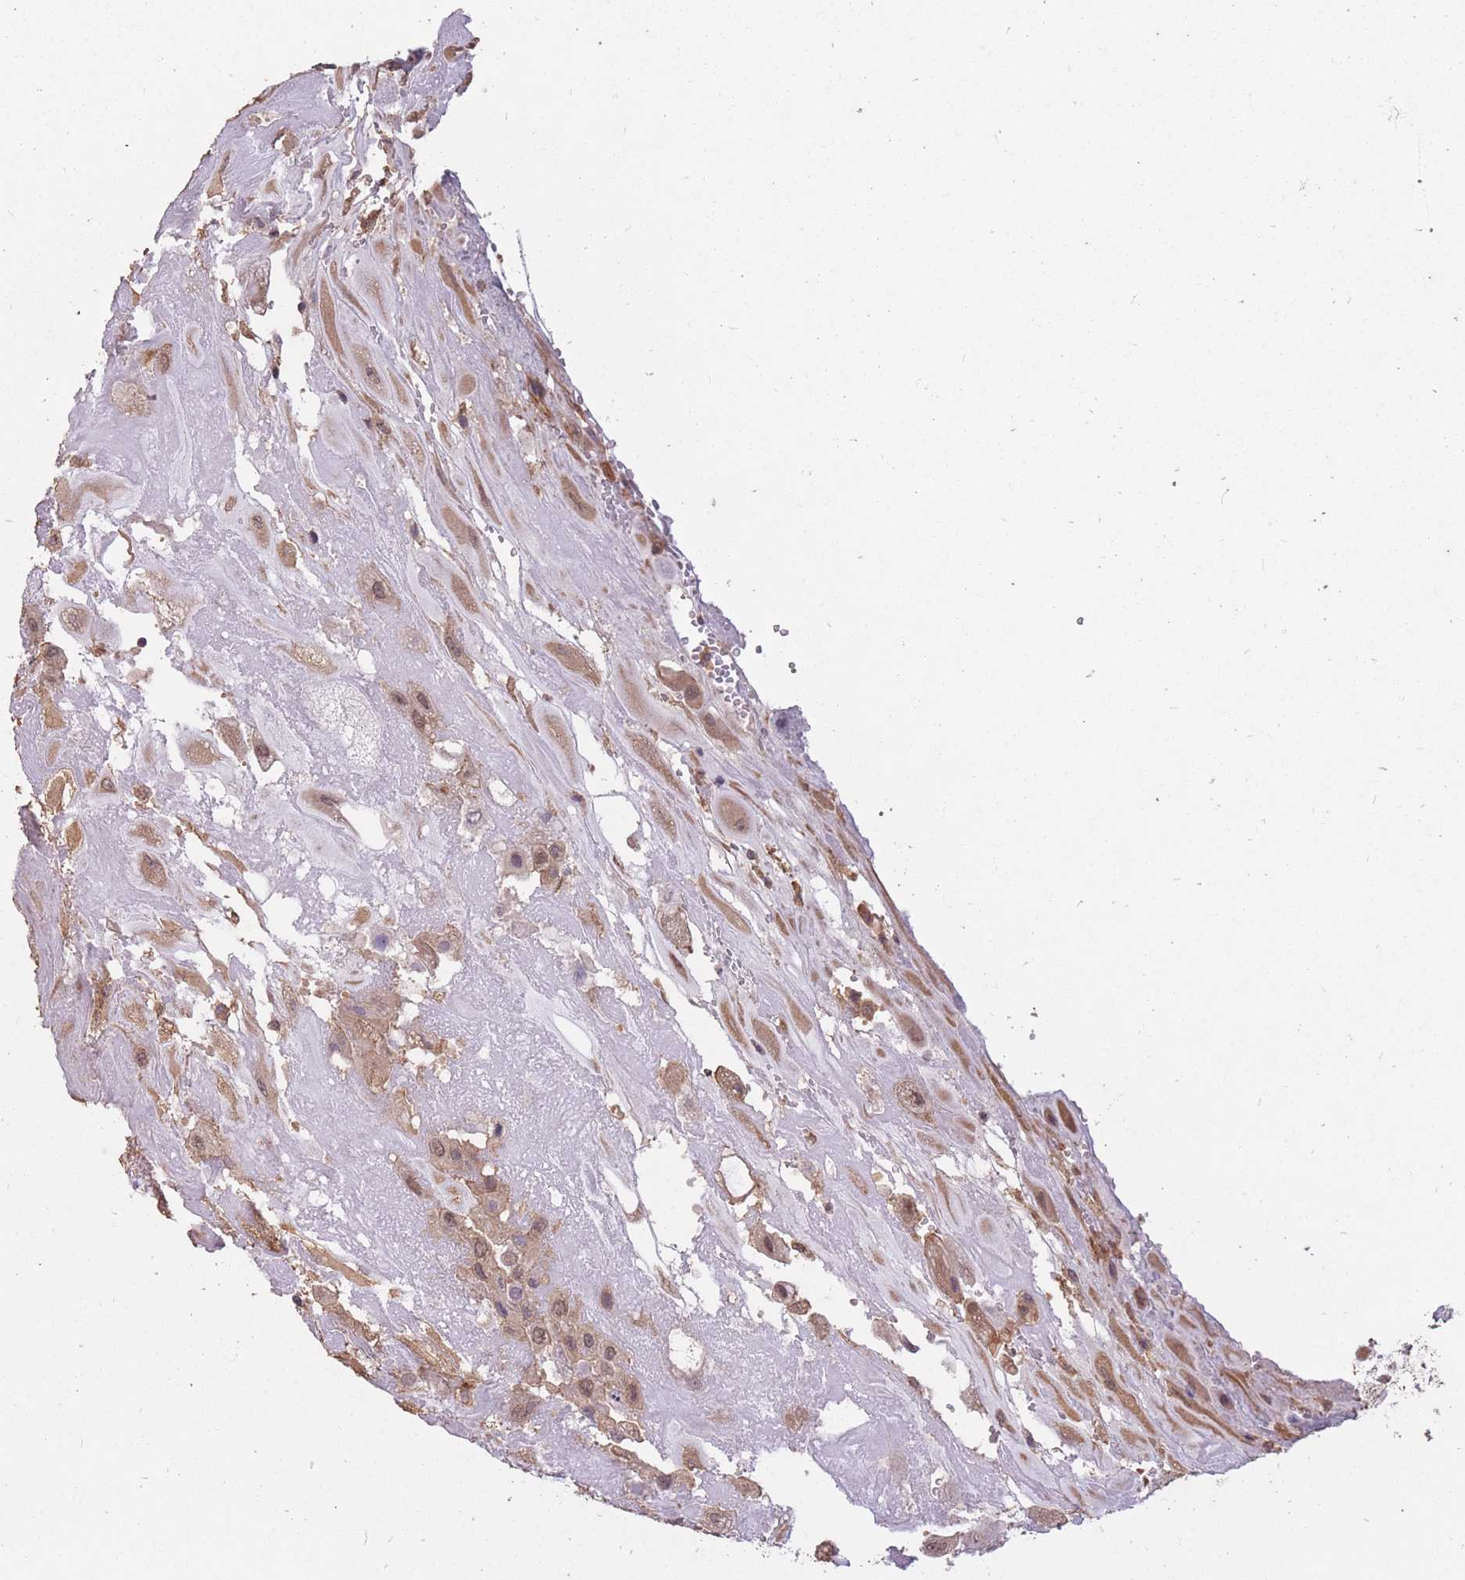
{"staining": {"intensity": "moderate", "quantity": ">75%", "location": "cytoplasmic/membranous,nuclear"}, "tissue": "placenta", "cell_type": "Decidual cells", "image_type": "normal", "snomed": [{"axis": "morphology", "description": "Normal tissue, NOS"}, {"axis": "topography", "description": "Placenta"}], "caption": "The immunohistochemical stain highlights moderate cytoplasmic/membranous,nuclear expression in decidual cells of benign placenta.", "gene": "DYNC1LI2", "patient": {"sex": "female", "age": 32}}